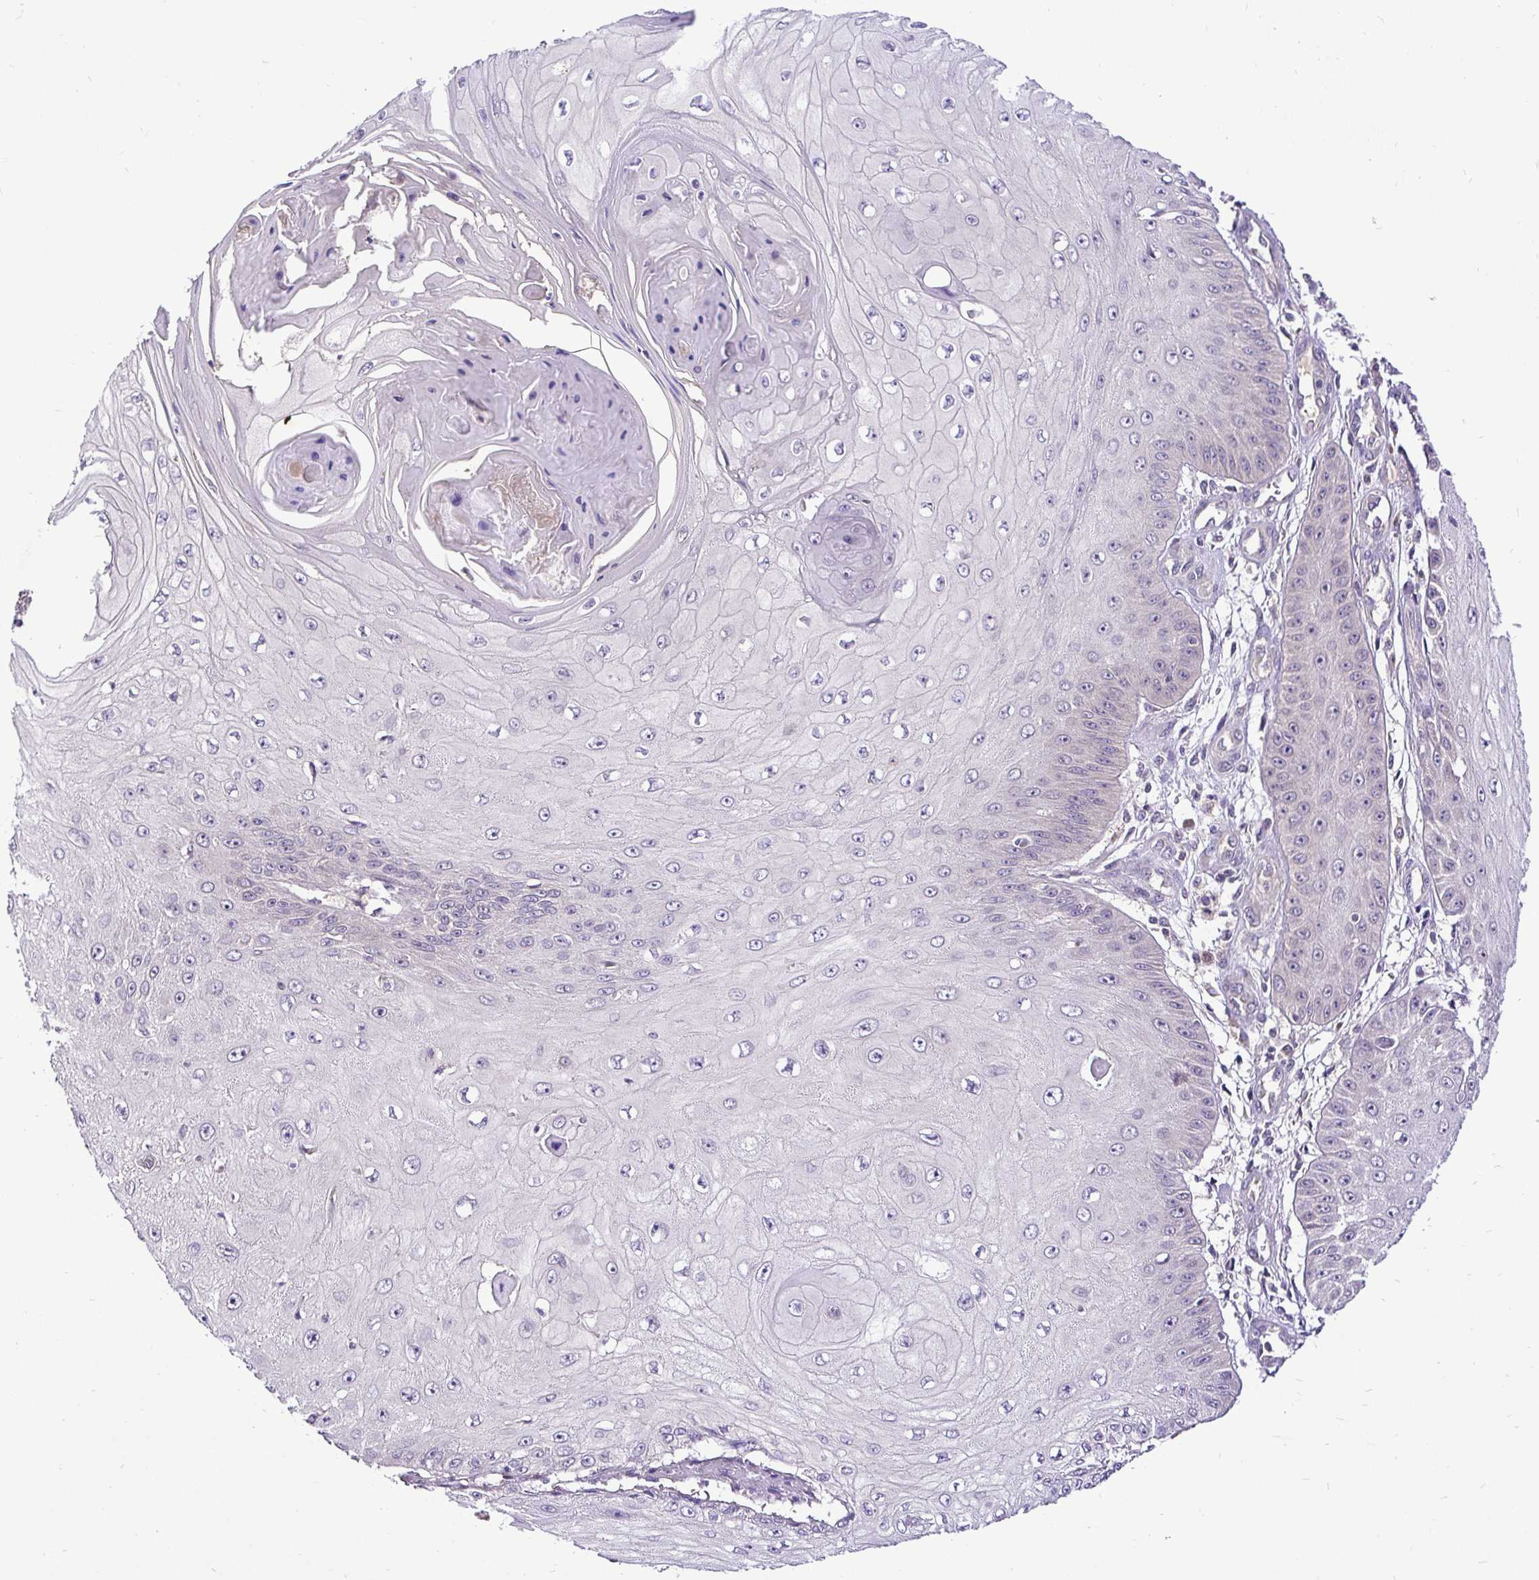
{"staining": {"intensity": "negative", "quantity": "none", "location": "none"}, "tissue": "skin cancer", "cell_type": "Tumor cells", "image_type": "cancer", "snomed": [{"axis": "morphology", "description": "Squamous cell carcinoma, NOS"}, {"axis": "topography", "description": "Skin"}], "caption": "This is an IHC photomicrograph of skin cancer. There is no positivity in tumor cells.", "gene": "UBE2M", "patient": {"sex": "male", "age": 70}}